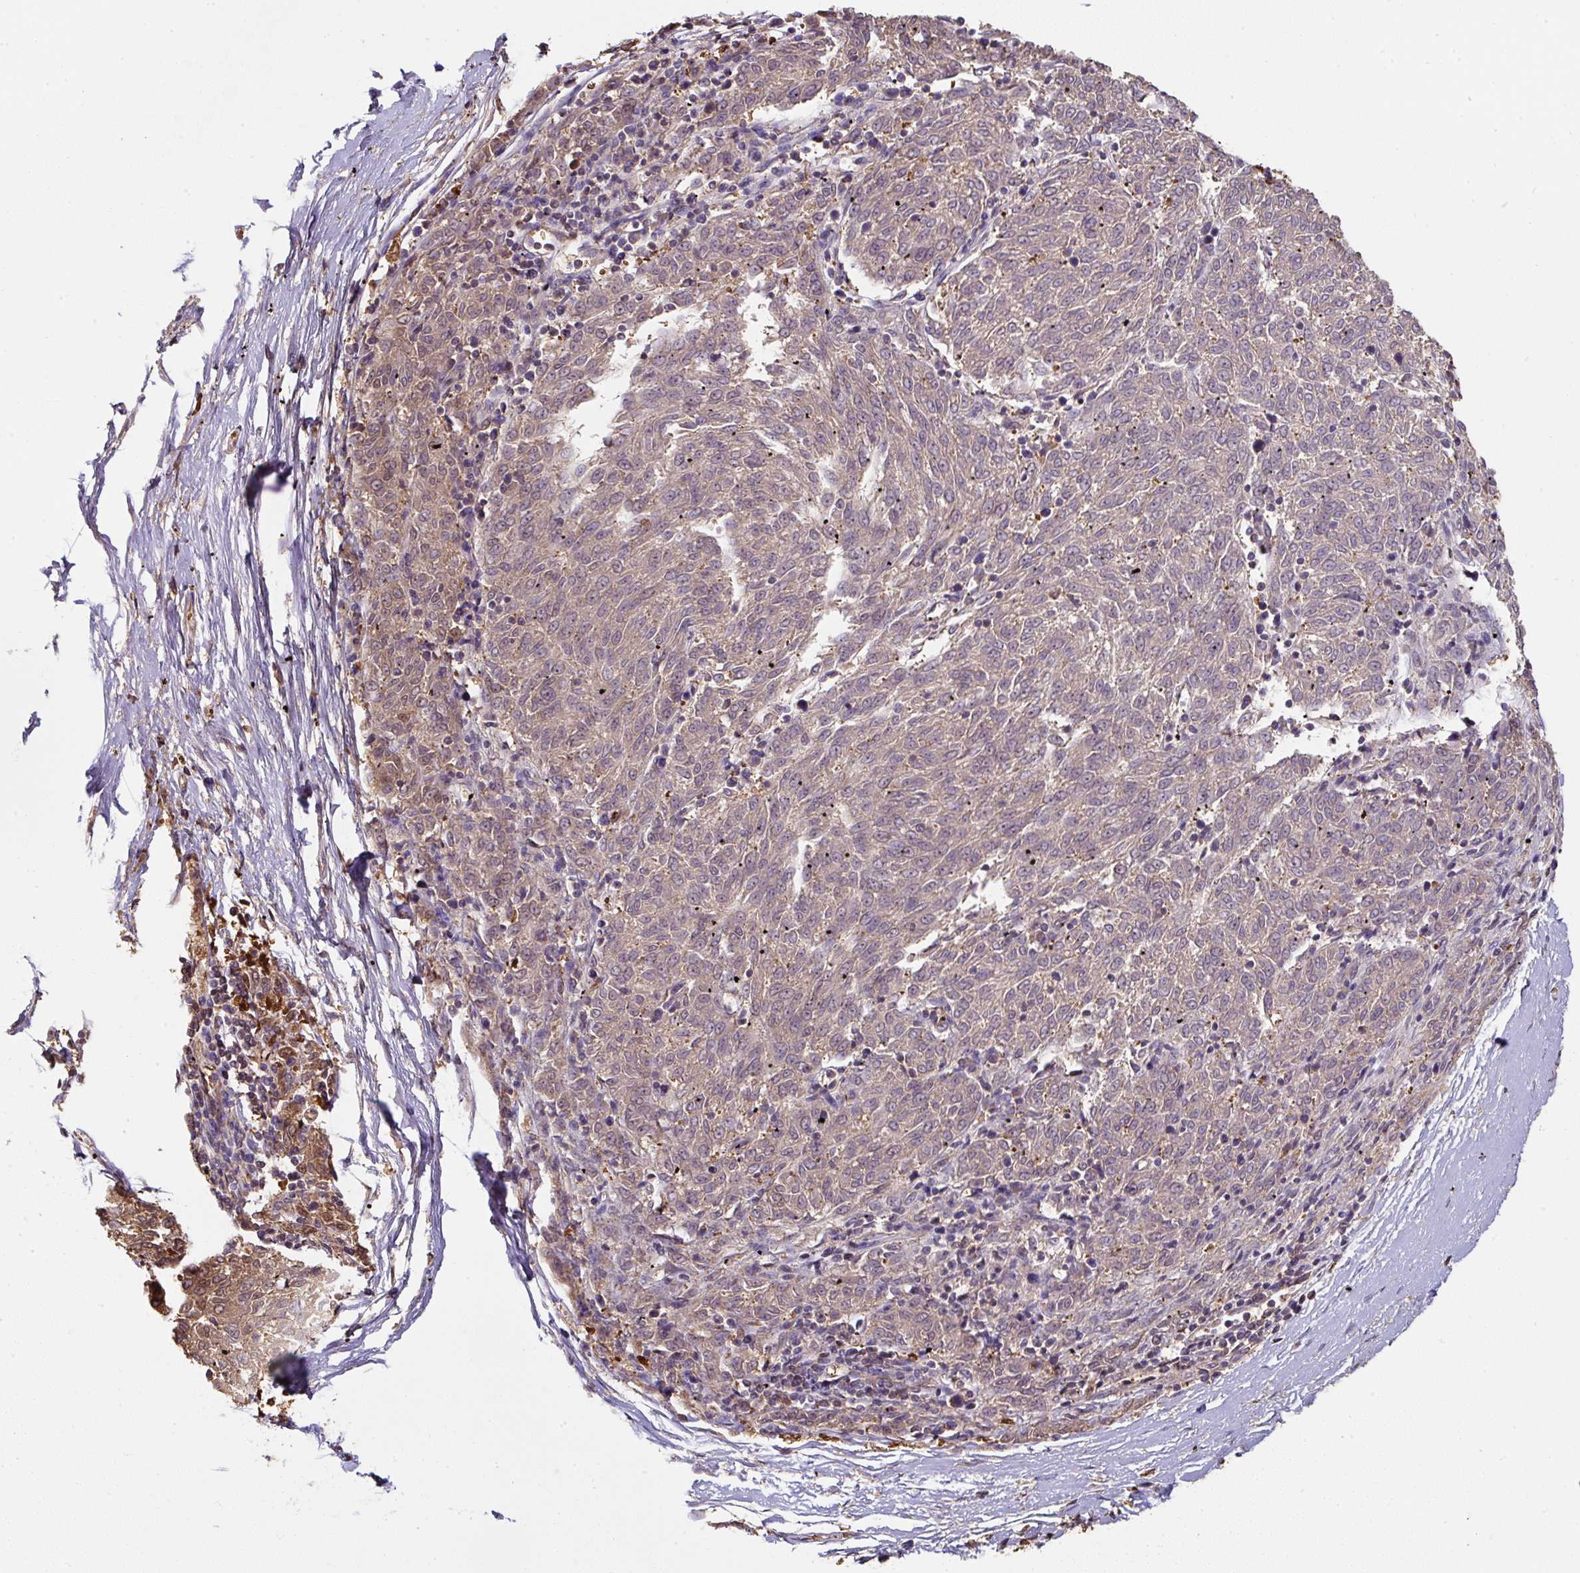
{"staining": {"intensity": "moderate", "quantity": "25%-75%", "location": "cytoplasmic/membranous"}, "tissue": "melanoma", "cell_type": "Tumor cells", "image_type": "cancer", "snomed": [{"axis": "morphology", "description": "Malignant melanoma, NOS"}, {"axis": "topography", "description": "Skin"}], "caption": "The image demonstrates a brown stain indicating the presence of a protein in the cytoplasmic/membranous of tumor cells in malignant melanoma.", "gene": "ST13", "patient": {"sex": "female", "age": 72}}